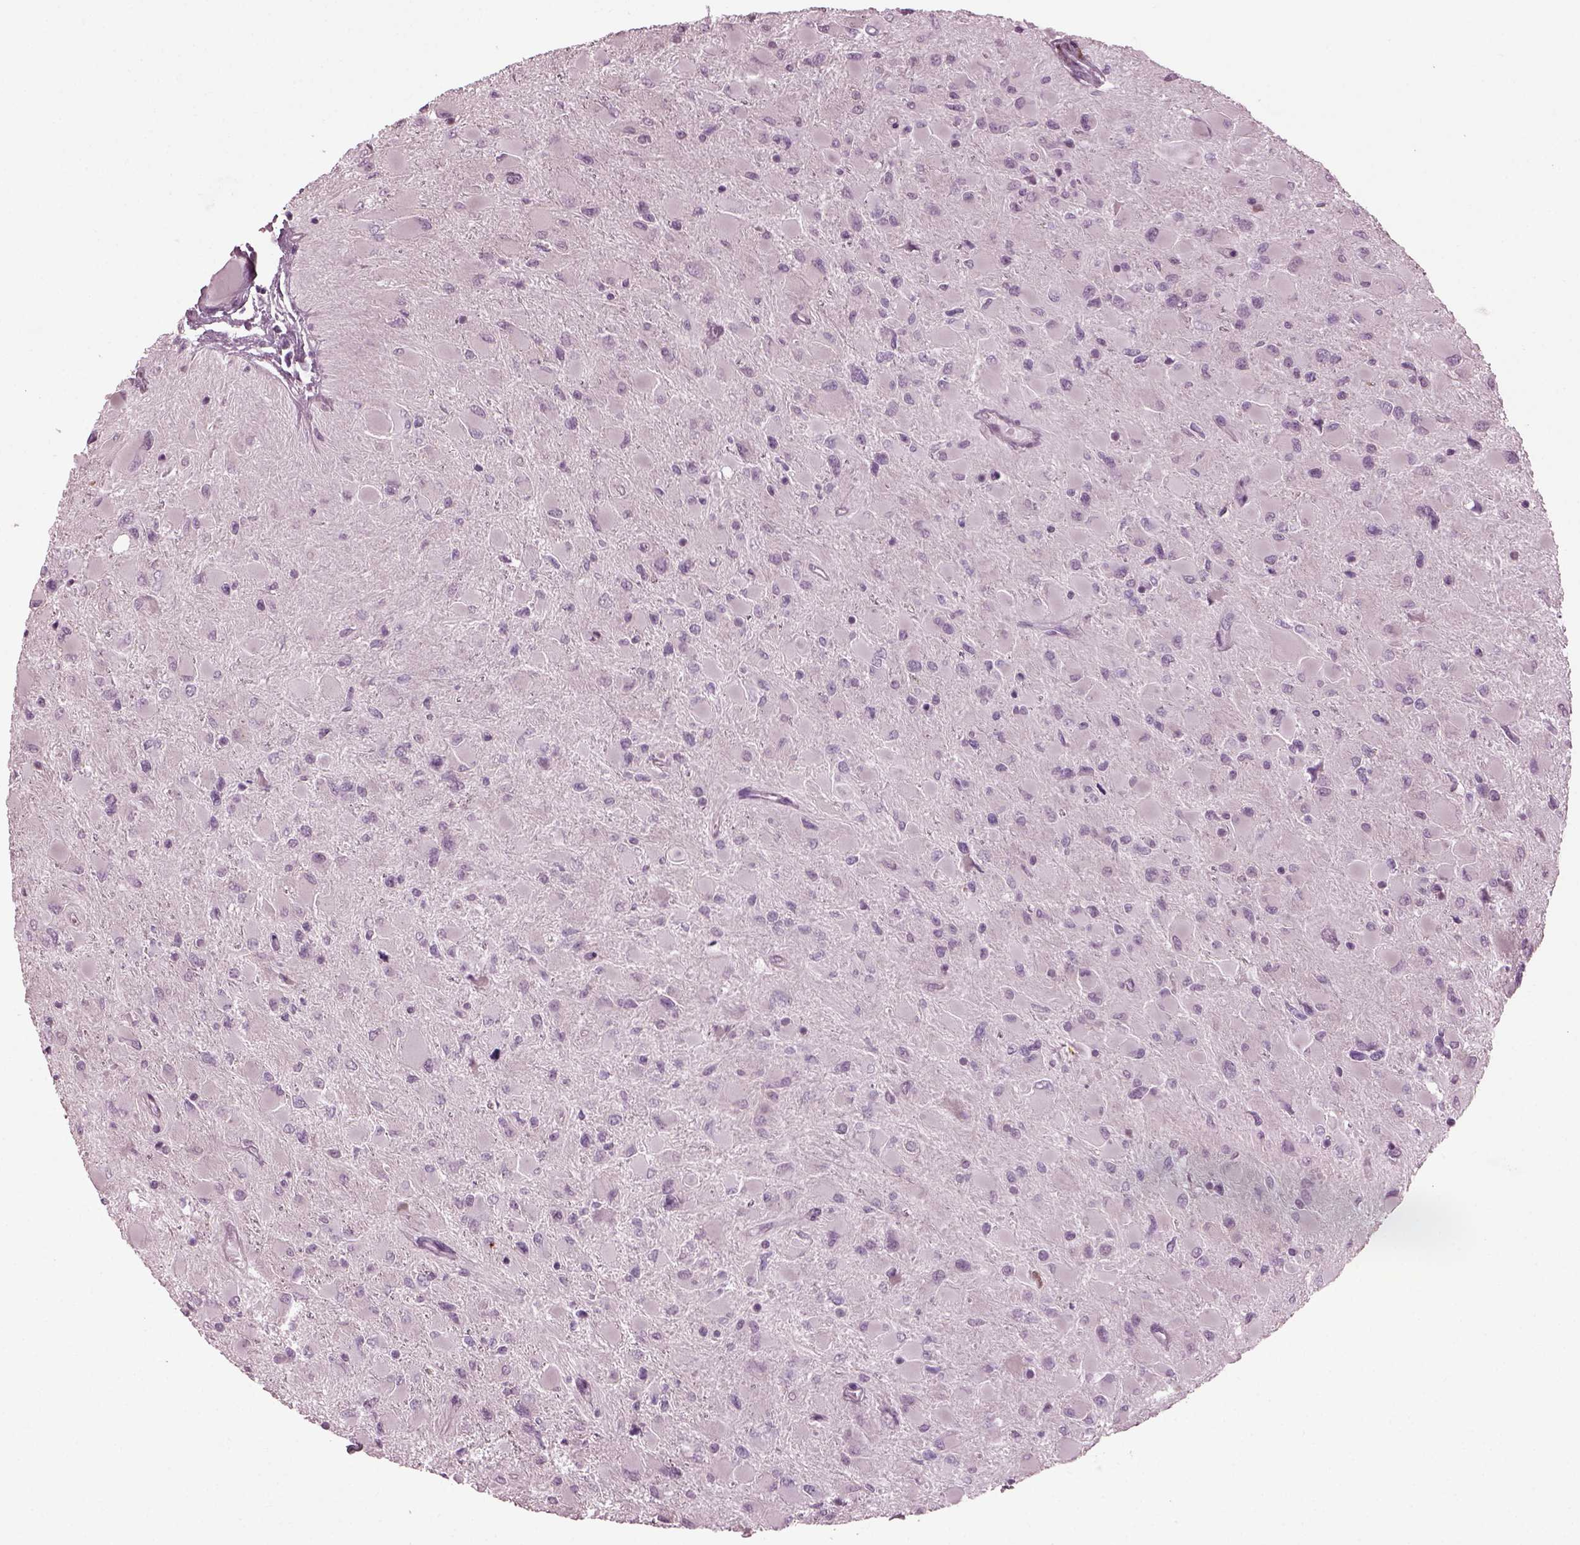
{"staining": {"intensity": "negative", "quantity": "none", "location": "none"}, "tissue": "glioma", "cell_type": "Tumor cells", "image_type": "cancer", "snomed": [{"axis": "morphology", "description": "Glioma, malignant, High grade"}, {"axis": "topography", "description": "Cerebral cortex"}], "caption": "The immunohistochemistry photomicrograph has no significant staining in tumor cells of malignant high-grade glioma tissue.", "gene": "CABP5", "patient": {"sex": "female", "age": 36}}